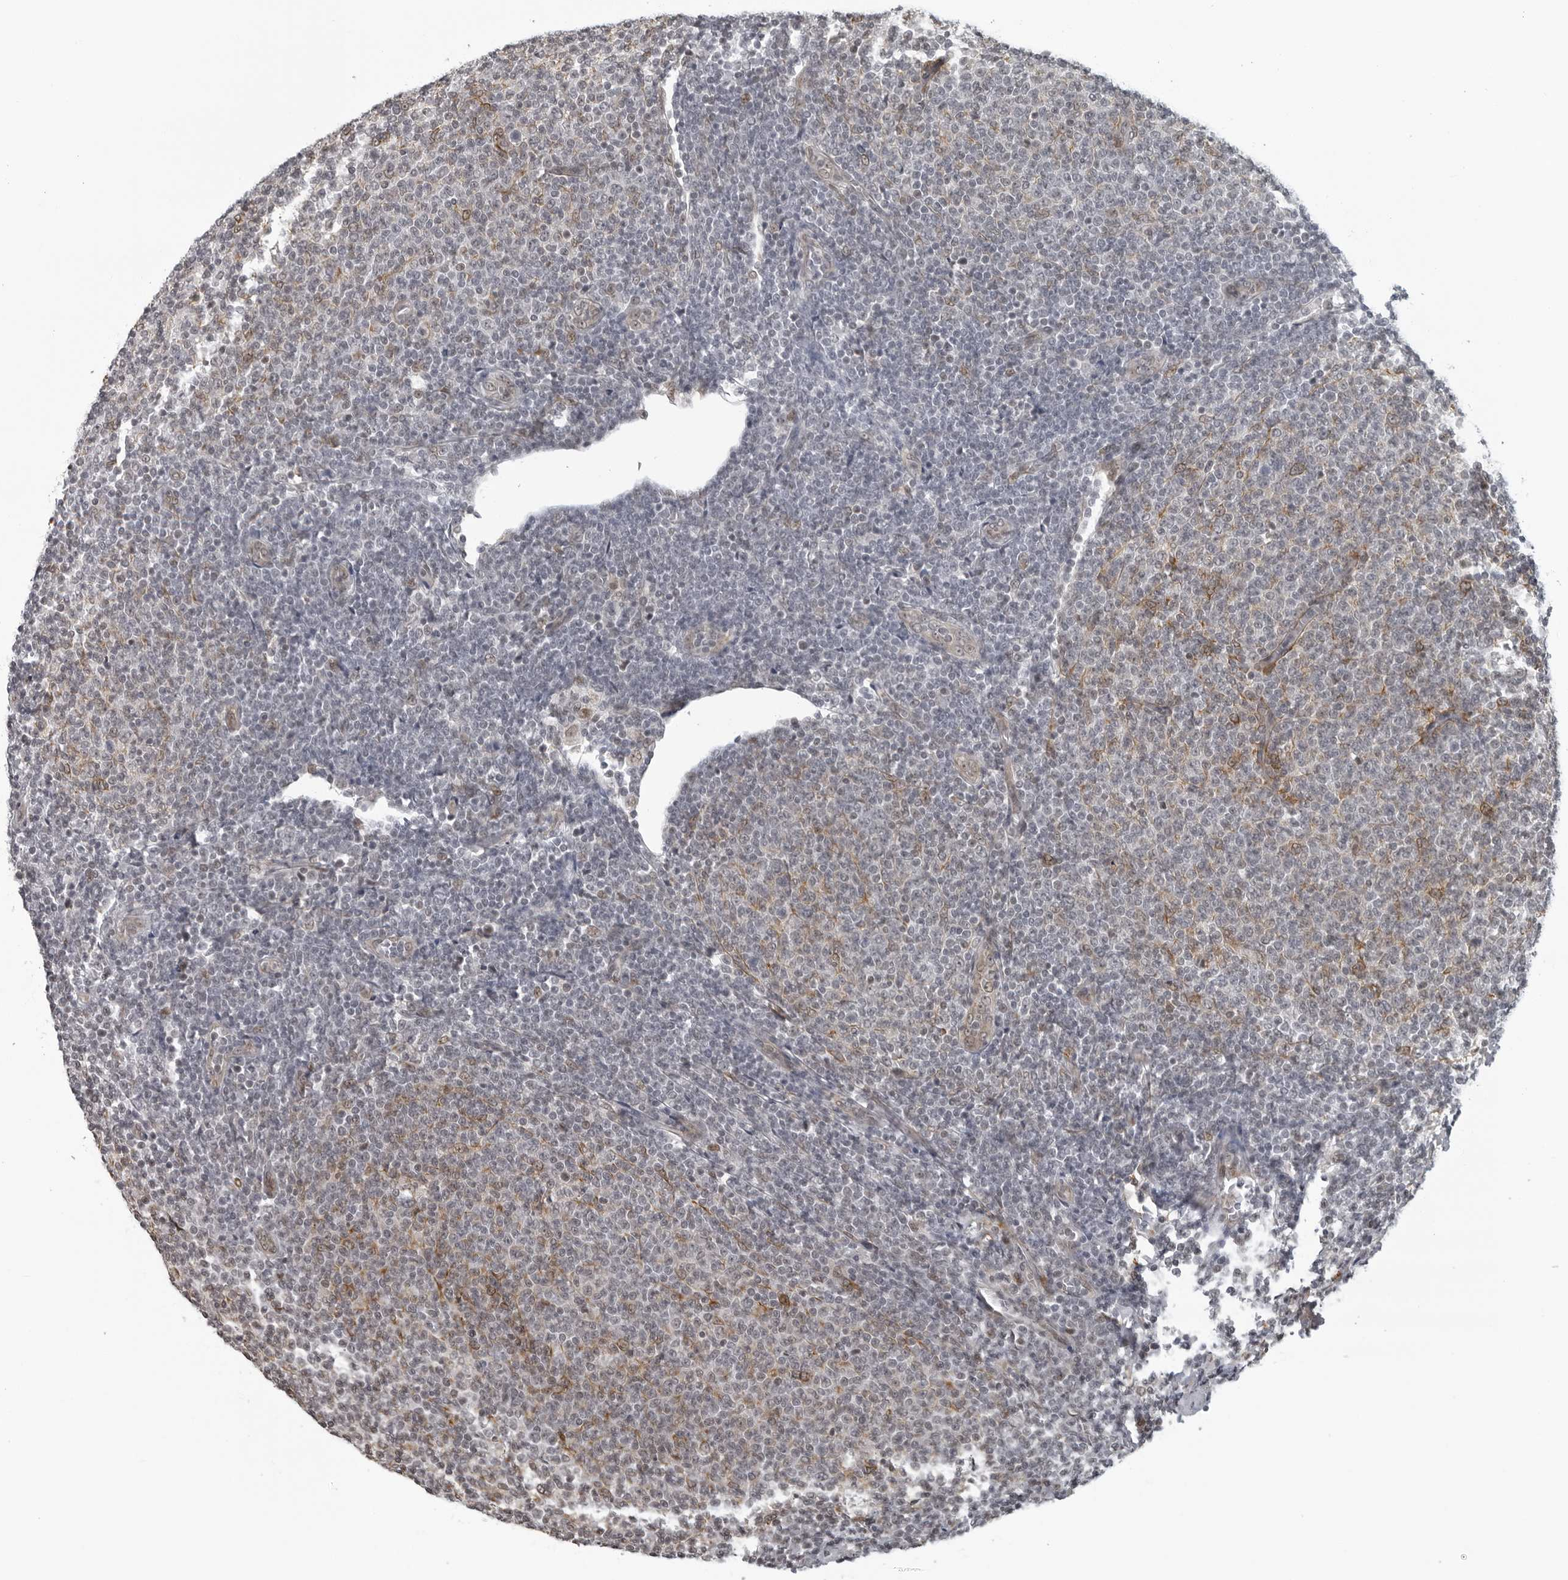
{"staining": {"intensity": "weak", "quantity": "<25%", "location": "cytoplasmic/membranous"}, "tissue": "lymphoma", "cell_type": "Tumor cells", "image_type": "cancer", "snomed": [{"axis": "morphology", "description": "Malignant lymphoma, non-Hodgkin's type, Low grade"}, {"axis": "topography", "description": "Lymph node"}], "caption": "Tumor cells are negative for protein expression in human lymphoma. (DAB immunohistochemistry (IHC) visualized using brightfield microscopy, high magnification).", "gene": "MAF", "patient": {"sex": "male", "age": 66}}